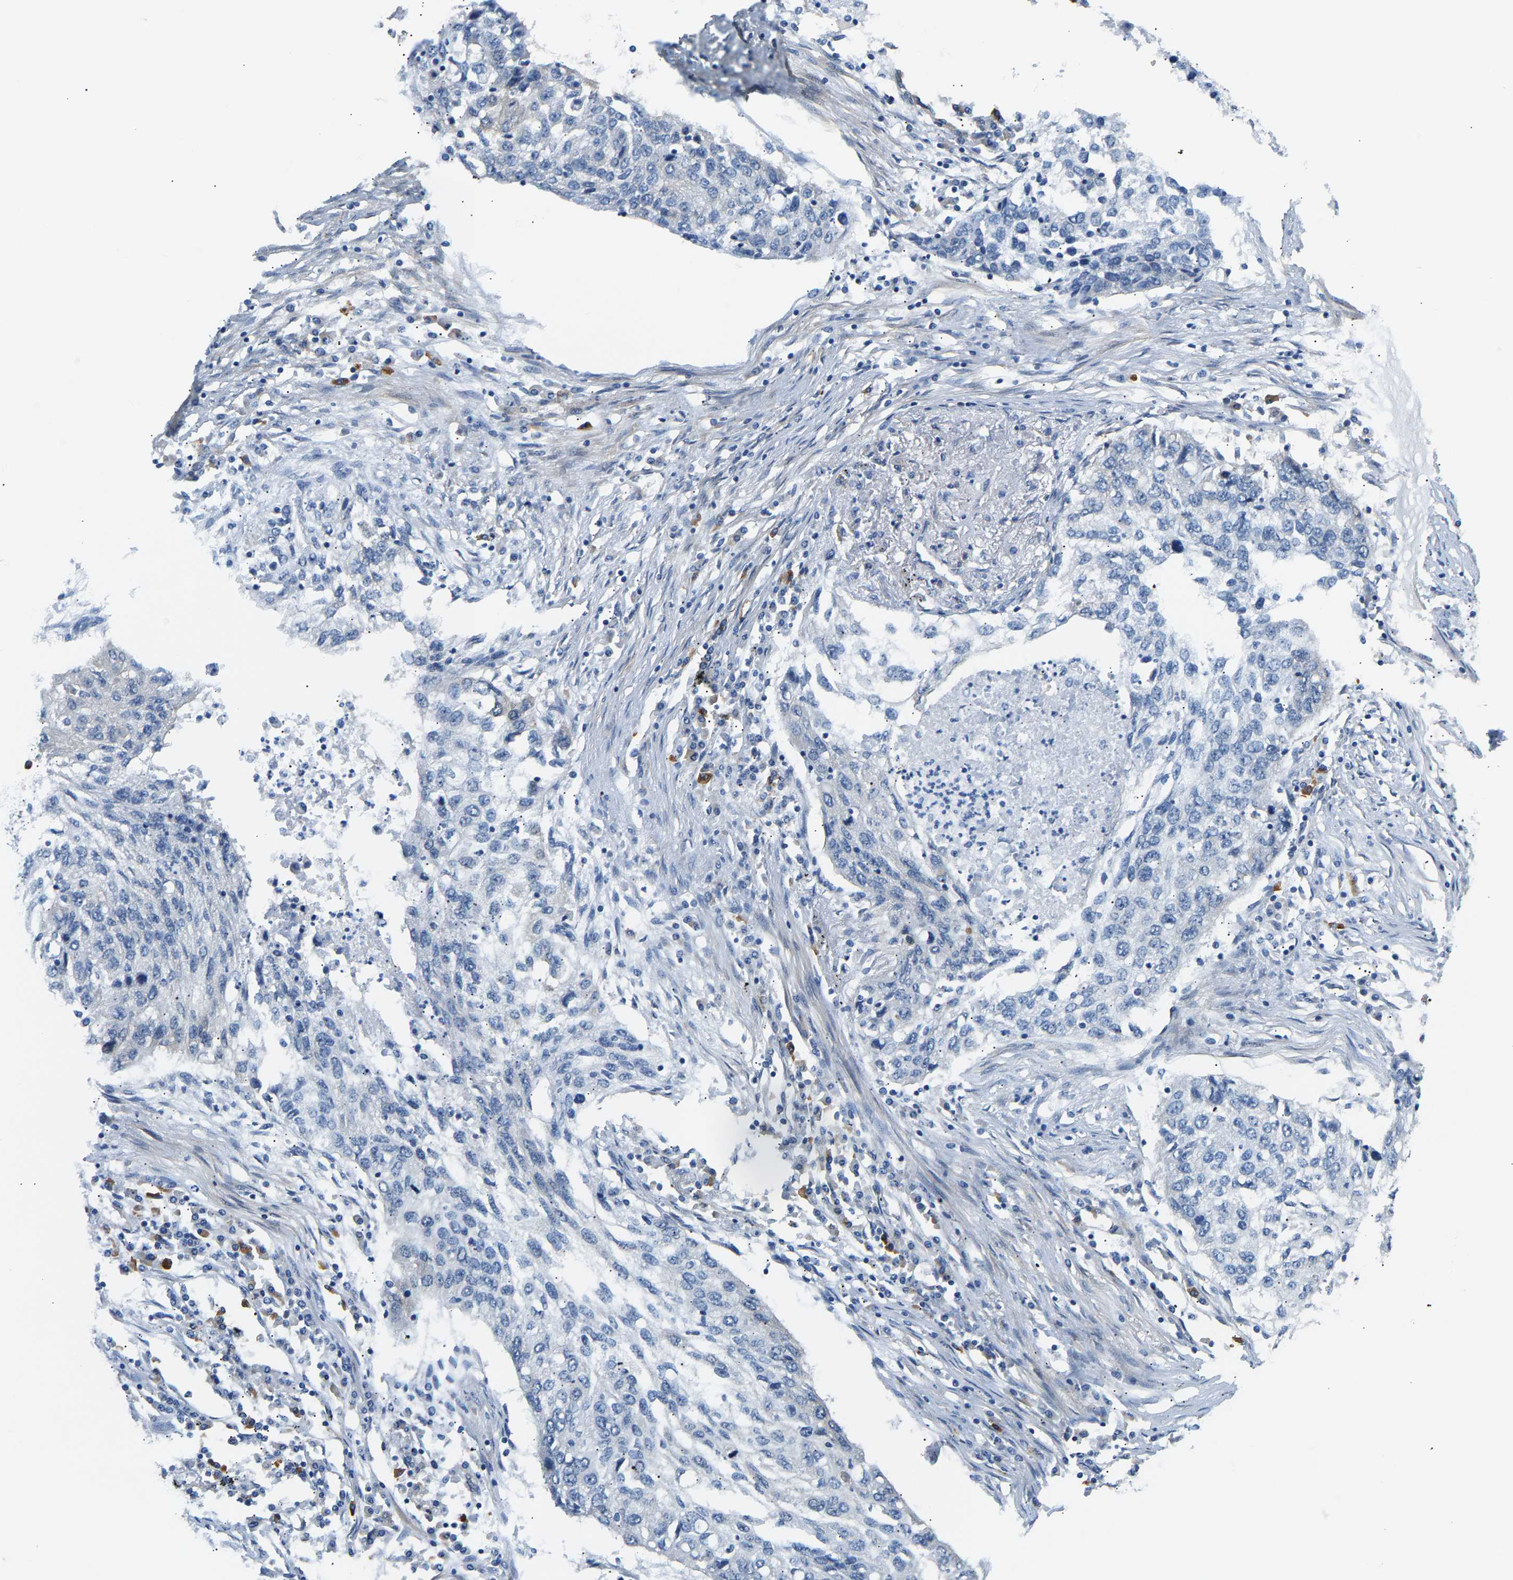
{"staining": {"intensity": "negative", "quantity": "none", "location": "none"}, "tissue": "lung cancer", "cell_type": "Tumor cells", "image_type": "cancer", "snomed": [{"axis": "morphology", "description": "Squamous cell carcinoma, NOS"}, {"axis": "topography", "description": "Lung"}], "caption": "DAB (3,3'-diaminobenzidine) immunohistochemical staining of human lung cancer (squamous cell carcinoma) displays no significant positivity in tumor cells.", "gene": "PAWR", "patient": {"sex": "female", "age": 63}}